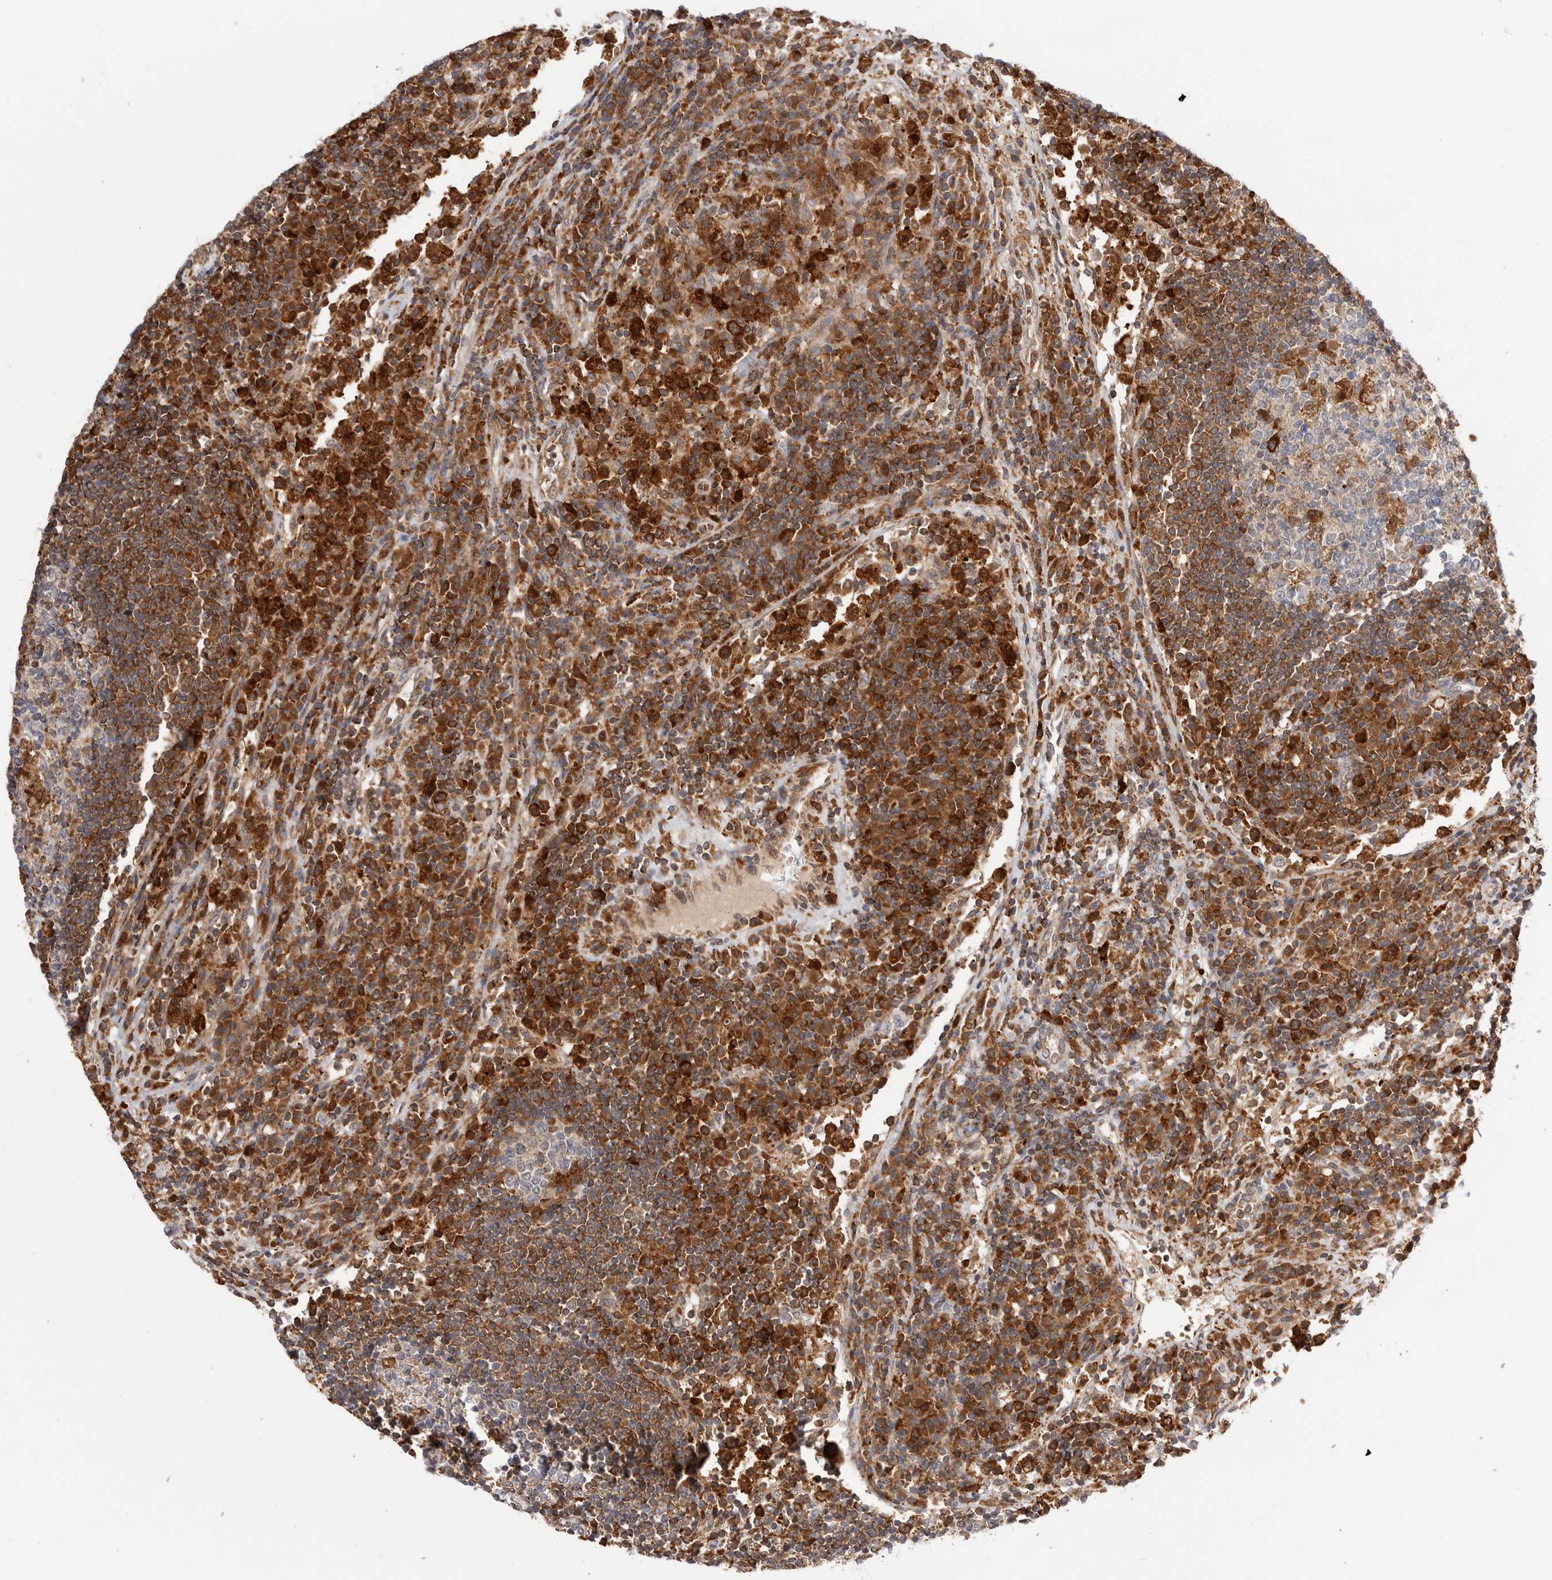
{"staining": {"intensity": "moderate", "quantity": "<25%", "location": "cytoplasmic/membranous"}, "tissue": "lymph node", "cell_type": "Germinal center cells", "image_type": "normal", "snomed": [{"axis": "morphology", "description": "Normal tissue, NOS"}, {"axis": "topography", "description": "Lymph node"}], "caption": "The micrograph displays a brown stain indicating the presence of a protein in the cytoplasmic/membranous of germinal center cells in lymph node.", "gene": "RNF213", "patient": {"sex": "female", "age": 53}}